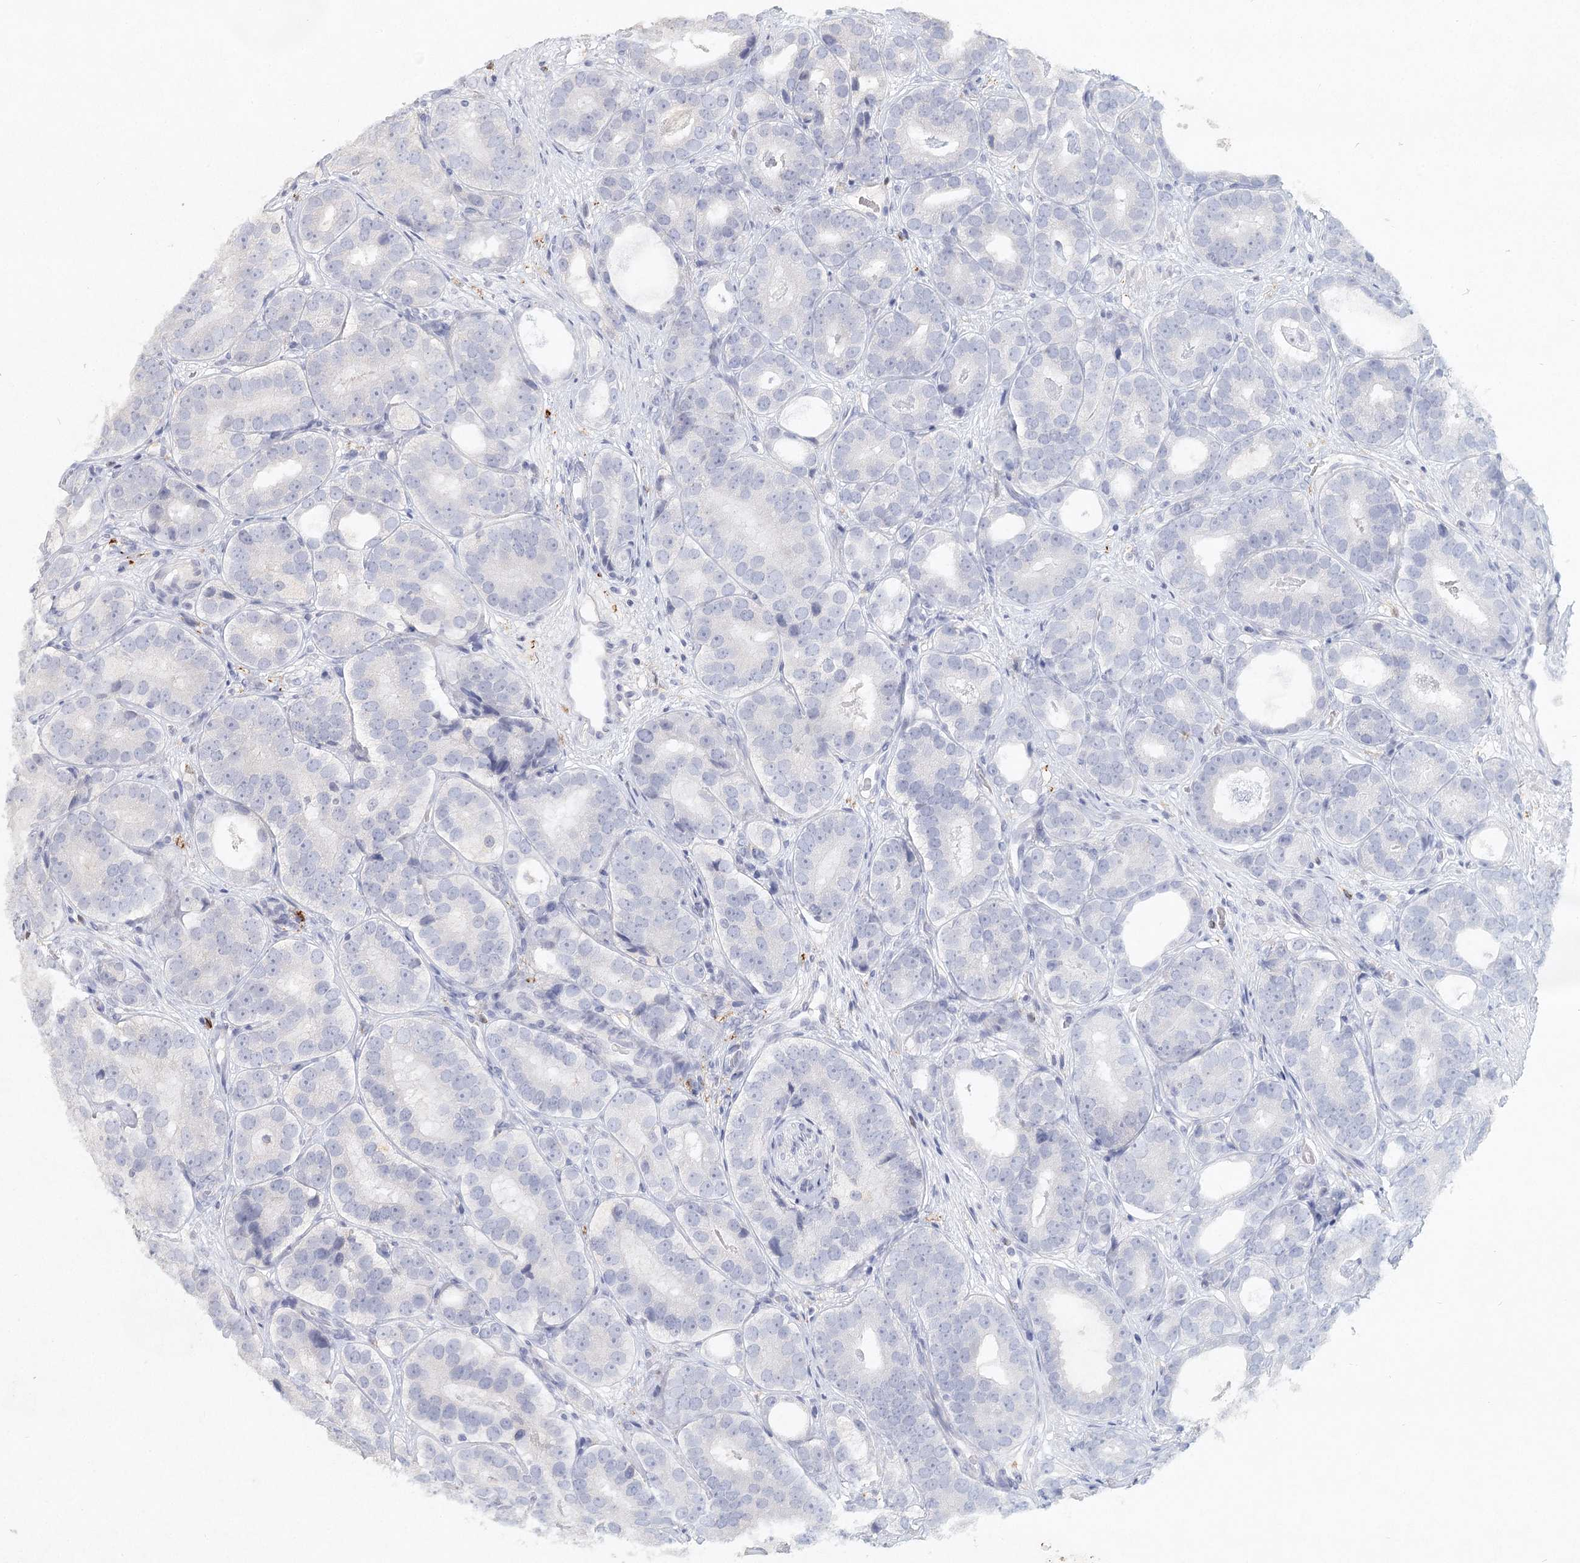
{"staining": {"intensity": "negative", "quantity": "none", "location": "none"}, "tissue": "prostate cancer", "cell_type": "Tumor cells", "image_type": "cancer", "snomed": [{"axis": "morphology", "description": "Adenocarcinoma, High grade"}, {"axis": "topography", "description": "Prostate"}], "caption": "Micrograph shows no protein positivity in tumor cells of prostate cancer (high-grade adenocarcinoma) tissue. (Immunohistochemistry (ihc), brightfield microscopy, high magnification).", "gene": "ARSI", "patient": {"sex": "male", "age": 56}}